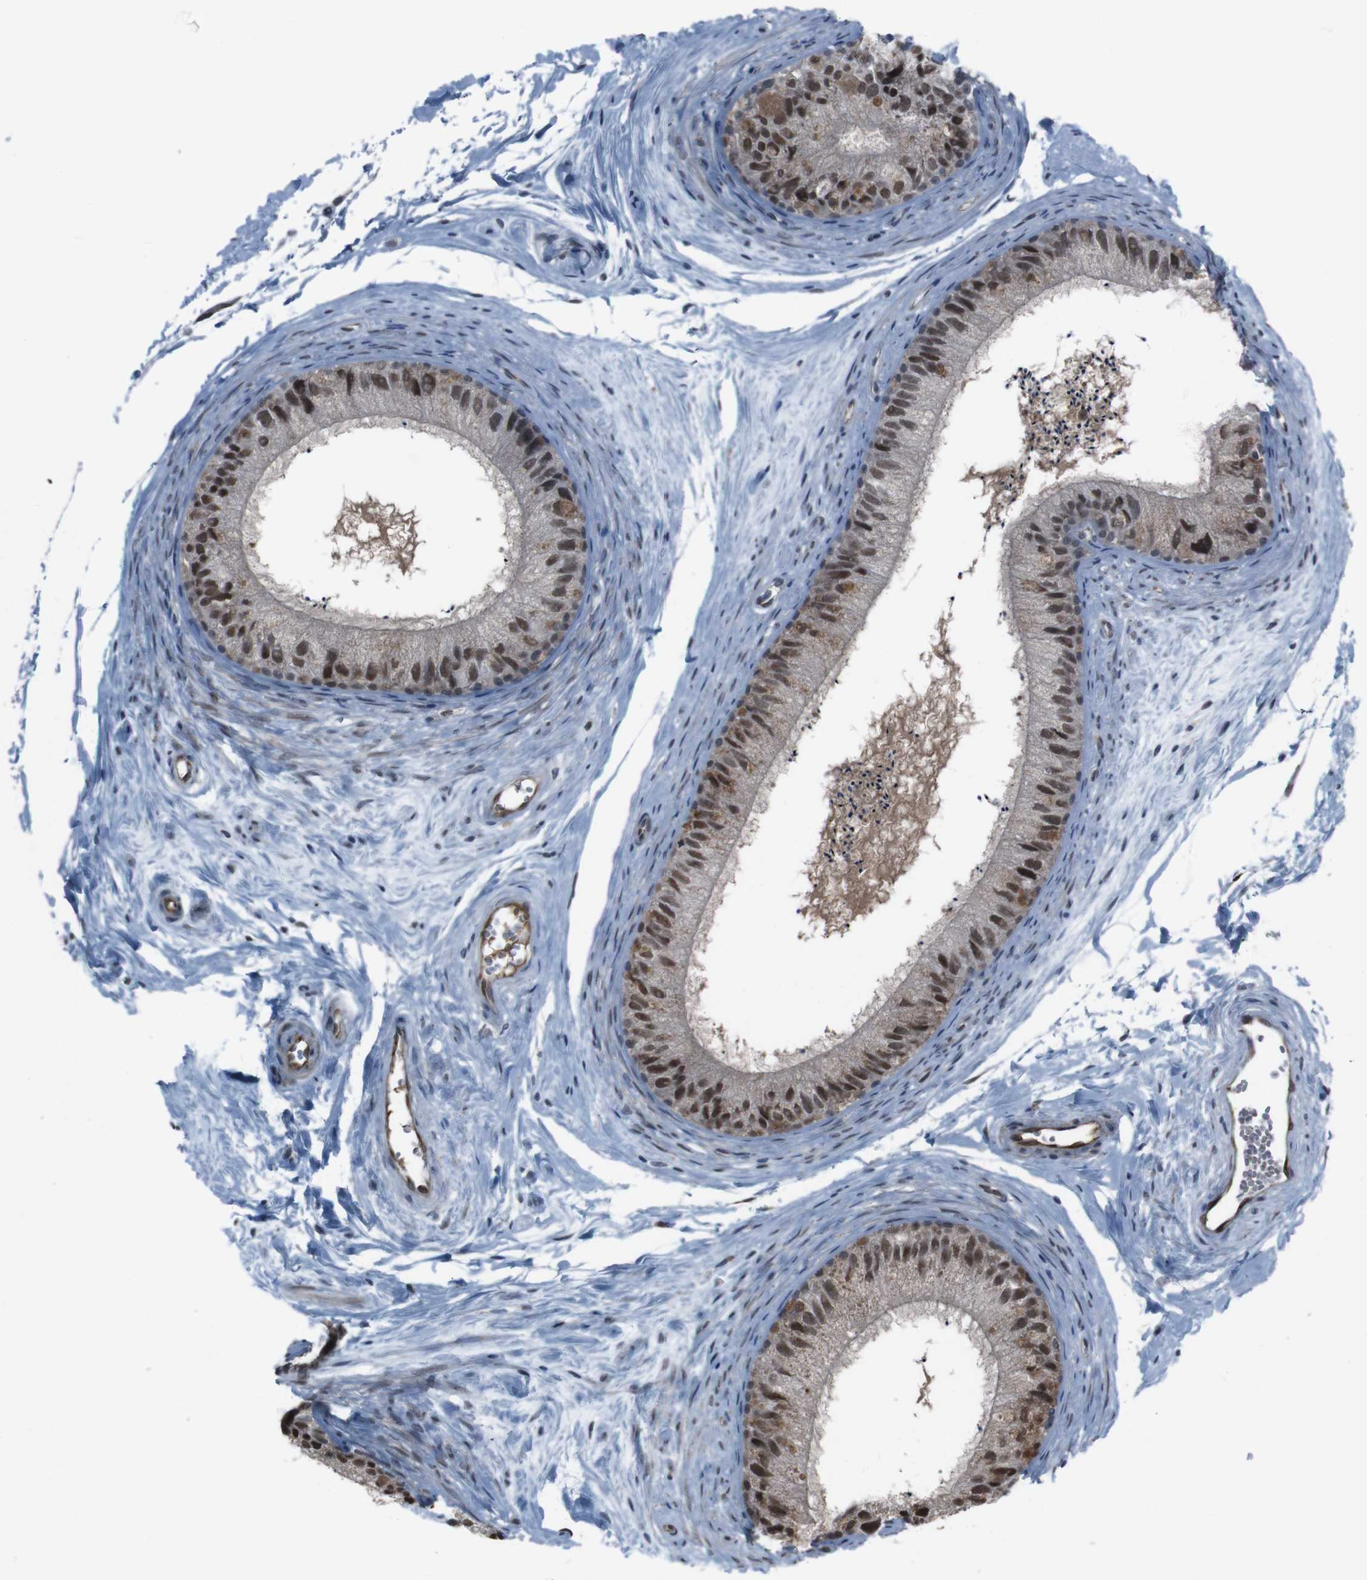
{"staining": {"intensity": "strong", "quantity": ">75%", "location": "nuclear"}, "tissue": "epididymis", "cell_type": "Glandular cells", "image_type": "normal", "snomed": [{"axis": "morphology", "description": "Normal tissue, NOS"}, {"axis": "topography", "description": "Epididymis"}], "caption": "This histopathology image displays benign epididymis stained with IHC to label a protein in brown. The nuclear of glandular cells show strong positivity for the protein. Nuclei are counter-stained blue.", "gene": "SS18L1", "patient": {"sex": "male", "age": 56}}